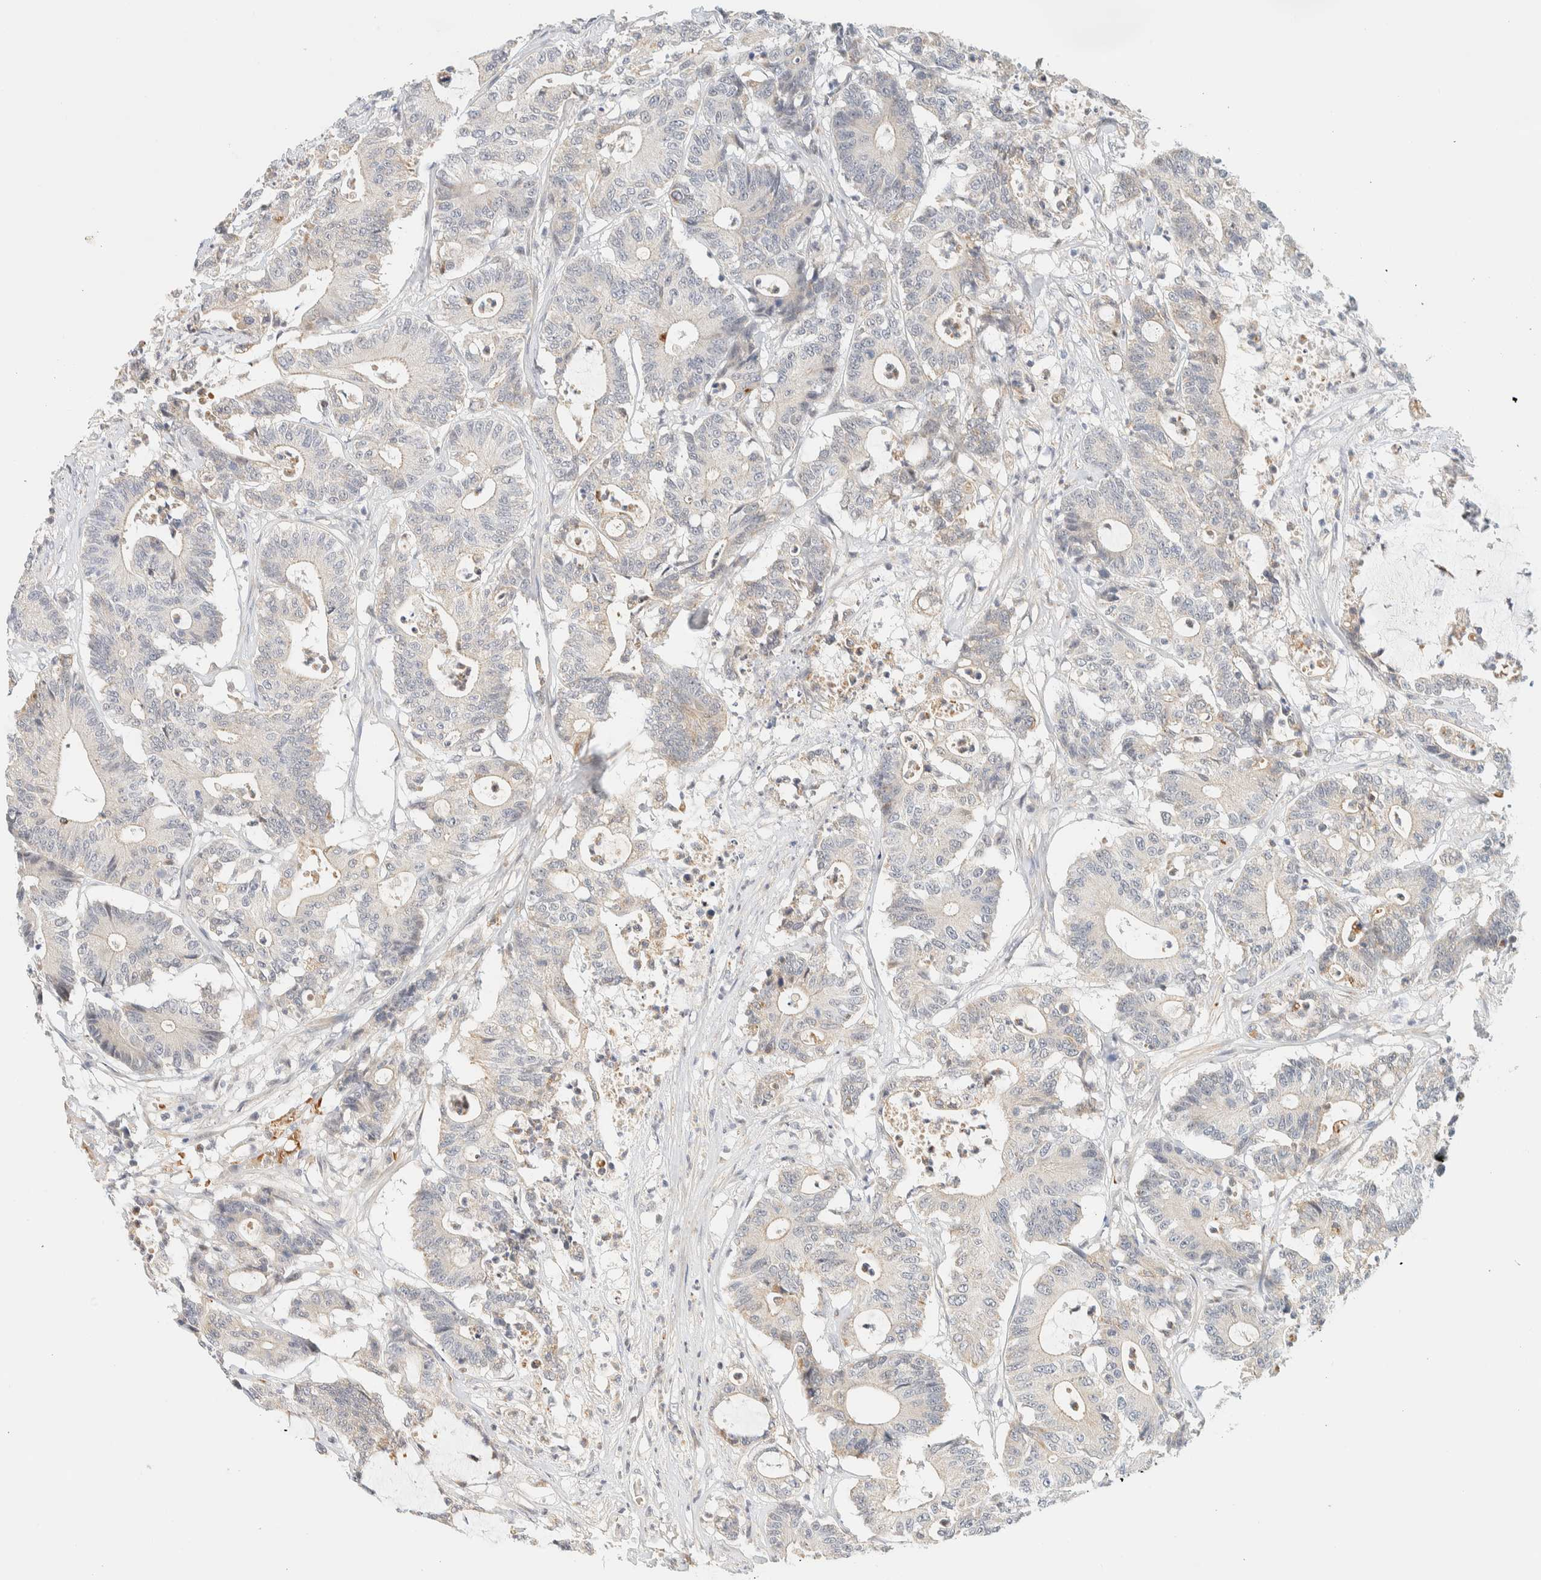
{"staining": {"intensity": "weak", "quantity": "<25%", "location": "cytoplasmic/membranous"}, "tissue": "colorectal cancer", "cell_type": "Tumor cells", "image_type": "cancer", "snomed": [{"axis": "morphology", "description": "Adenocarcinoma, NOS"}, {"axis": "topography", "description": "Colon"}], "caption": "This is an IHC photomicrograph of human colorectal cancer. There is no staining in tumor cells.", "gene": "TNK1", "patient": {"sex": "female", "age": 84}}